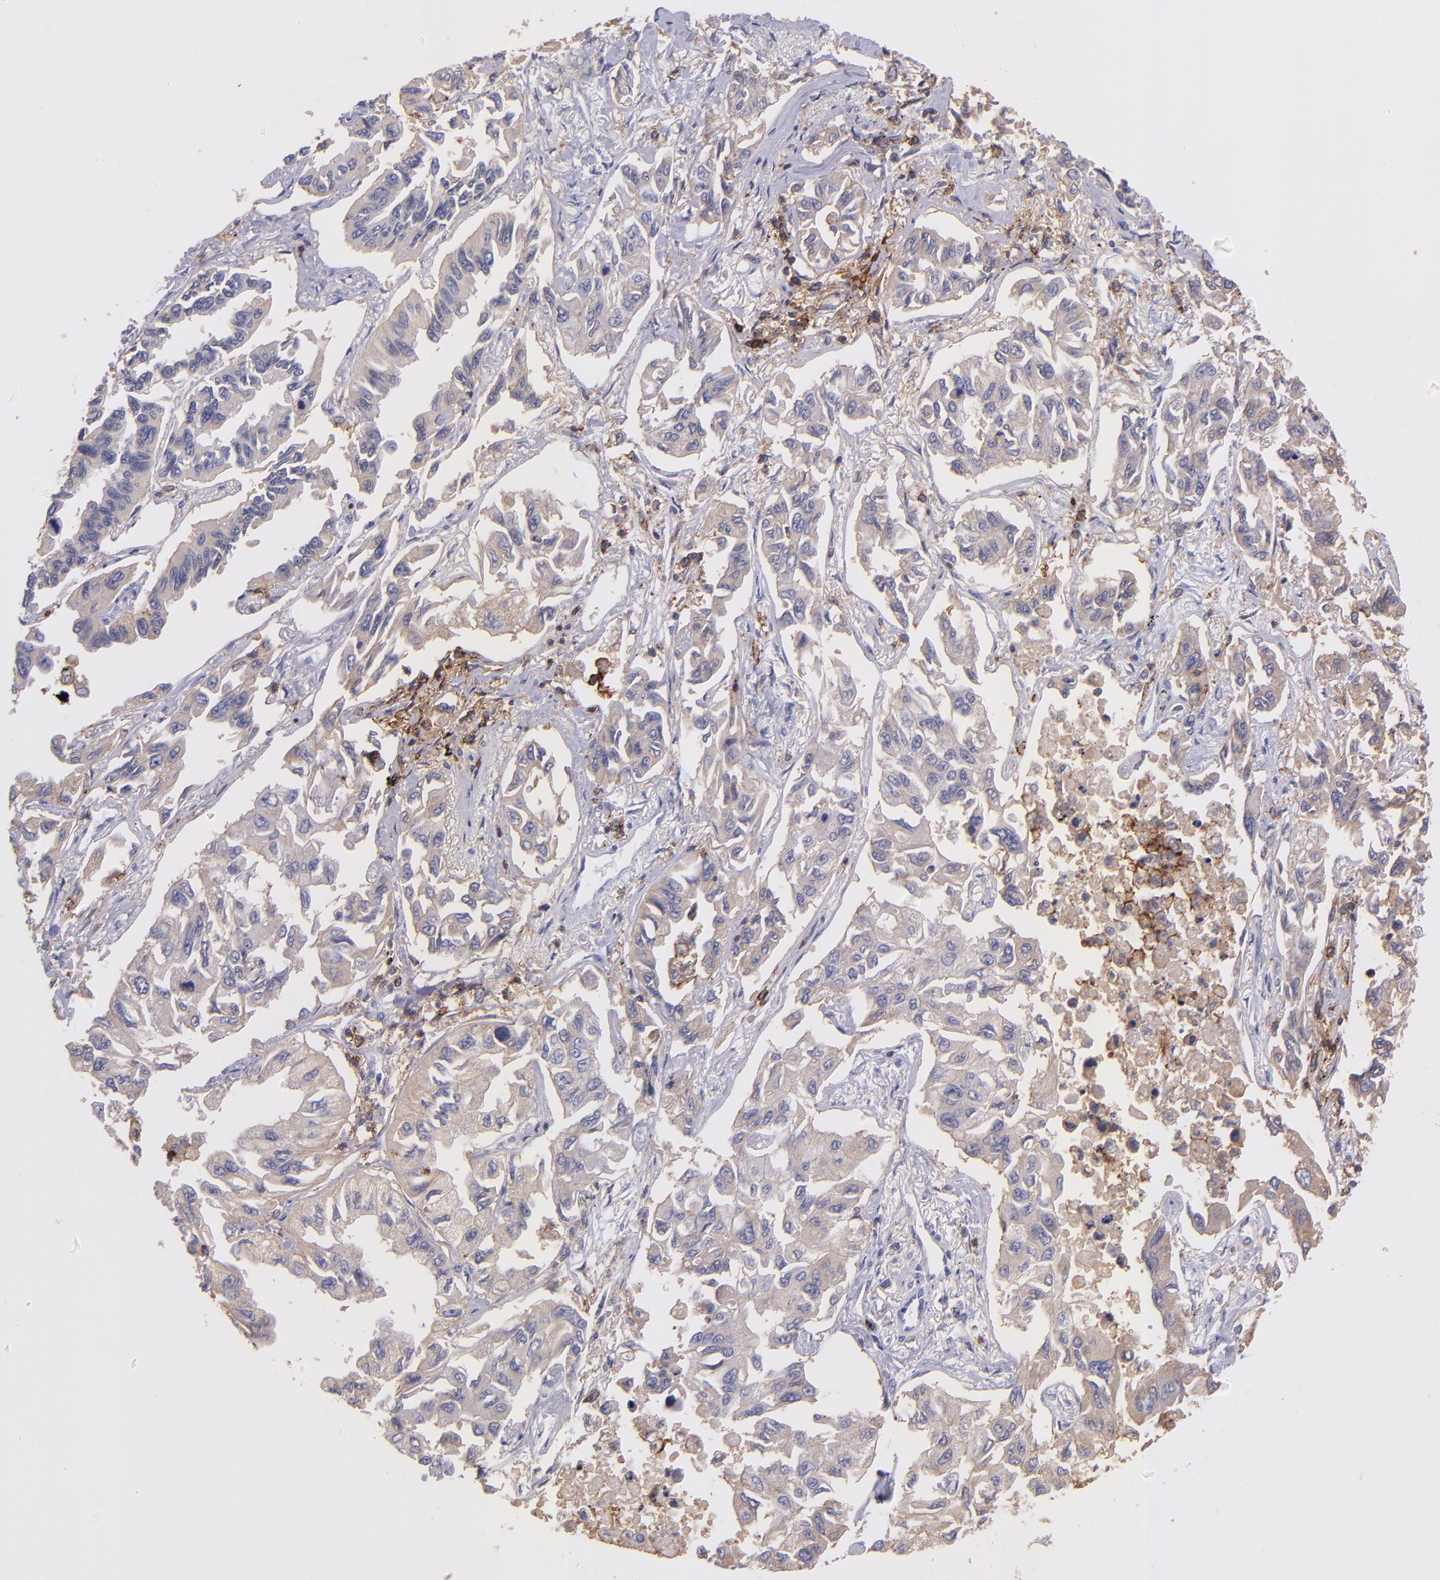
{"staining": {"intensity": "weak", "quantity": ">75%", "location": "cytoplasmic/membranous"}, "tissue": "lung cancer", "cell_type": "Tumor cells", "image_type": "cancer", "snomed": [{"axis": "morphology", "description": "Adenocarcinoma, NOS"}, {"axis": "topography", "description": "Lung"}], "caption": "The immunohistochemical stain highlights weak cytoplasmic/membranous staining in tumor cells of lung cancer tissue.", "gene": "SPN", "patient": {"sex": "male", "age": 64}}